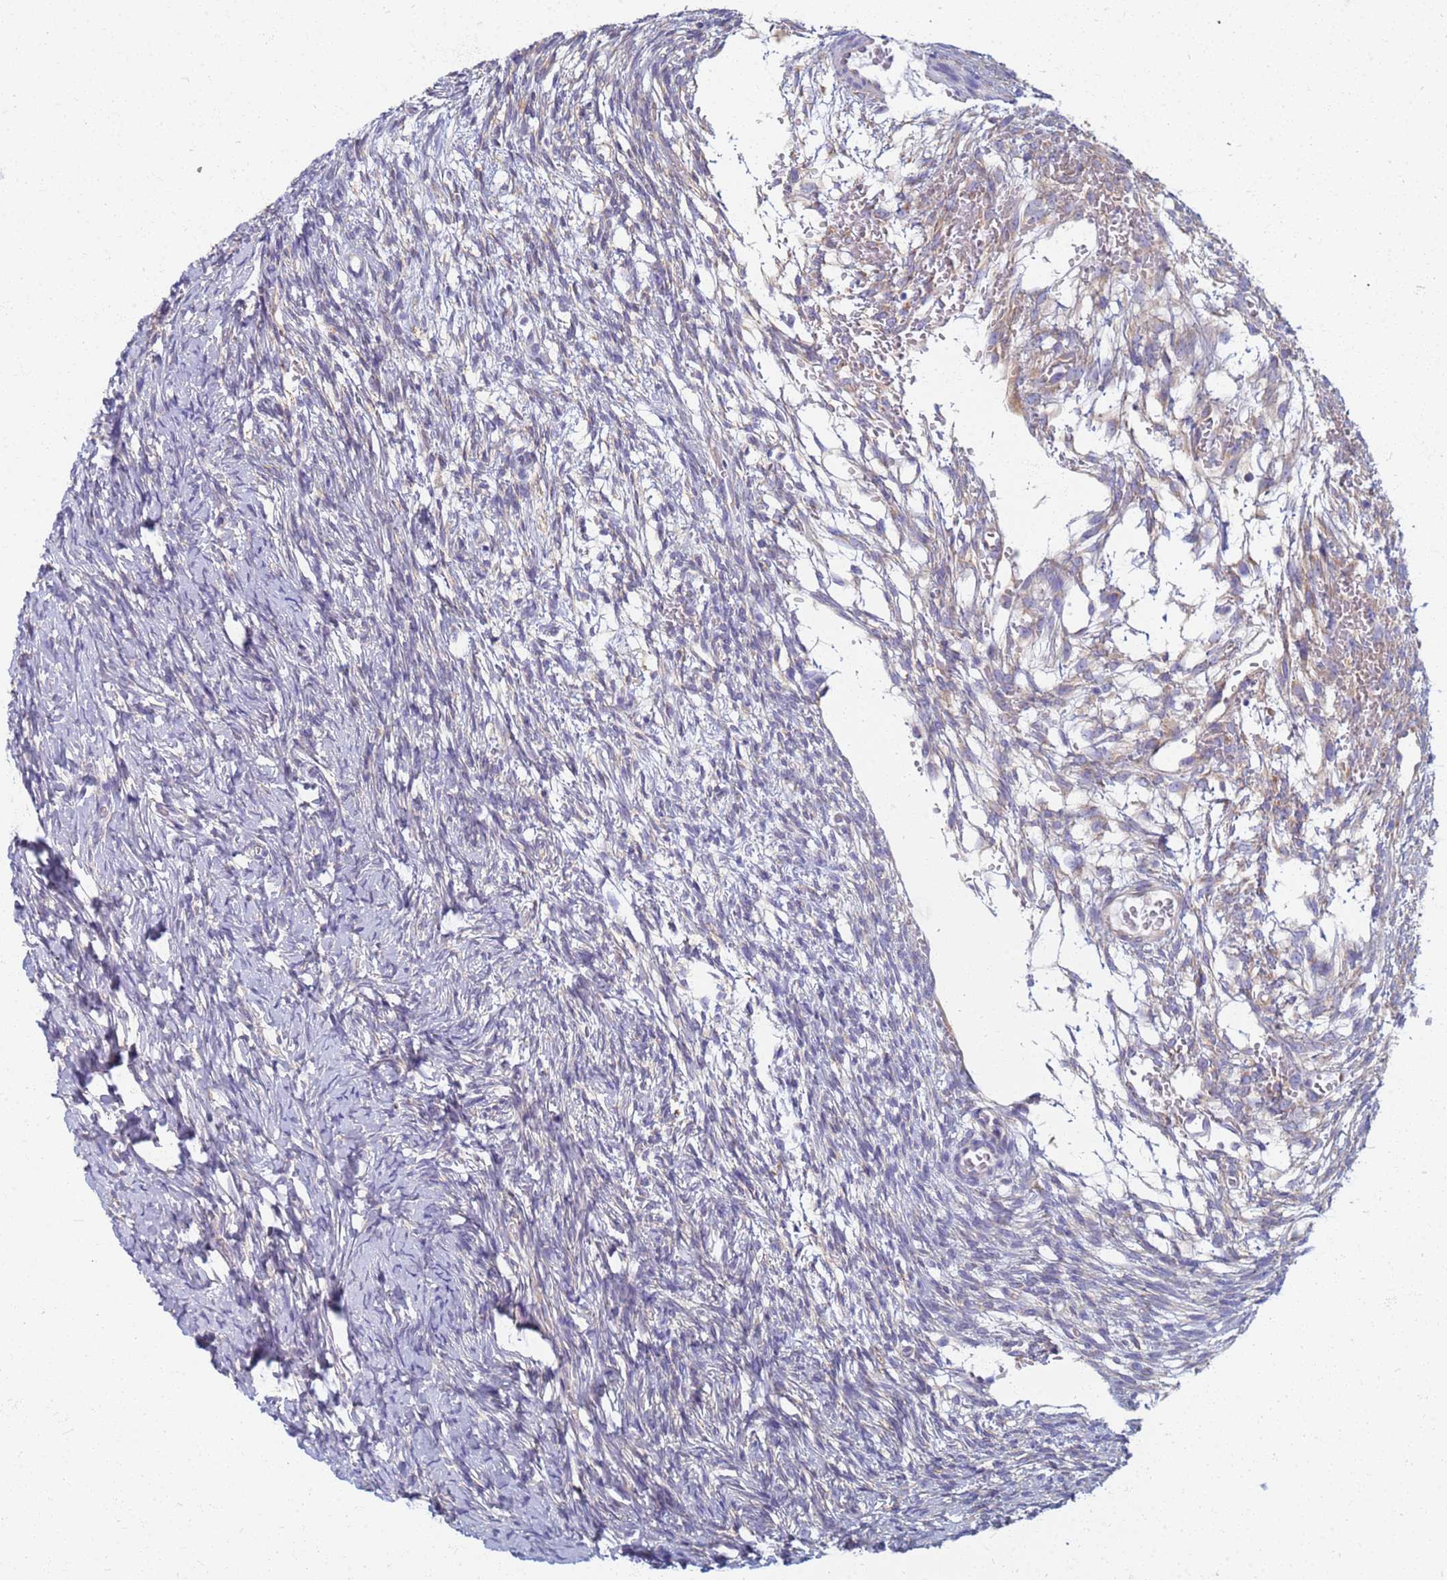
{"staining": {"intensity": "negative", "quantity": "none", "location": "none"}, "tissue": "ovary", "cell_type": "Ovarian stroma cells", "image_type": "normal", "snomed": [{"axis": "morphology", "description": "Normal tissue, NOS"}, {"axis": "topography", "description": "Ovary"}], "caption": "A micrograph of ovary stained for a protein demonstrates no brown staining in ovarian stroma cells. (Immunohistochemistry, brightfield microscopy, high magnification).", "gene": "EEA1", "patient": {"sex": "female", "age": 39}}